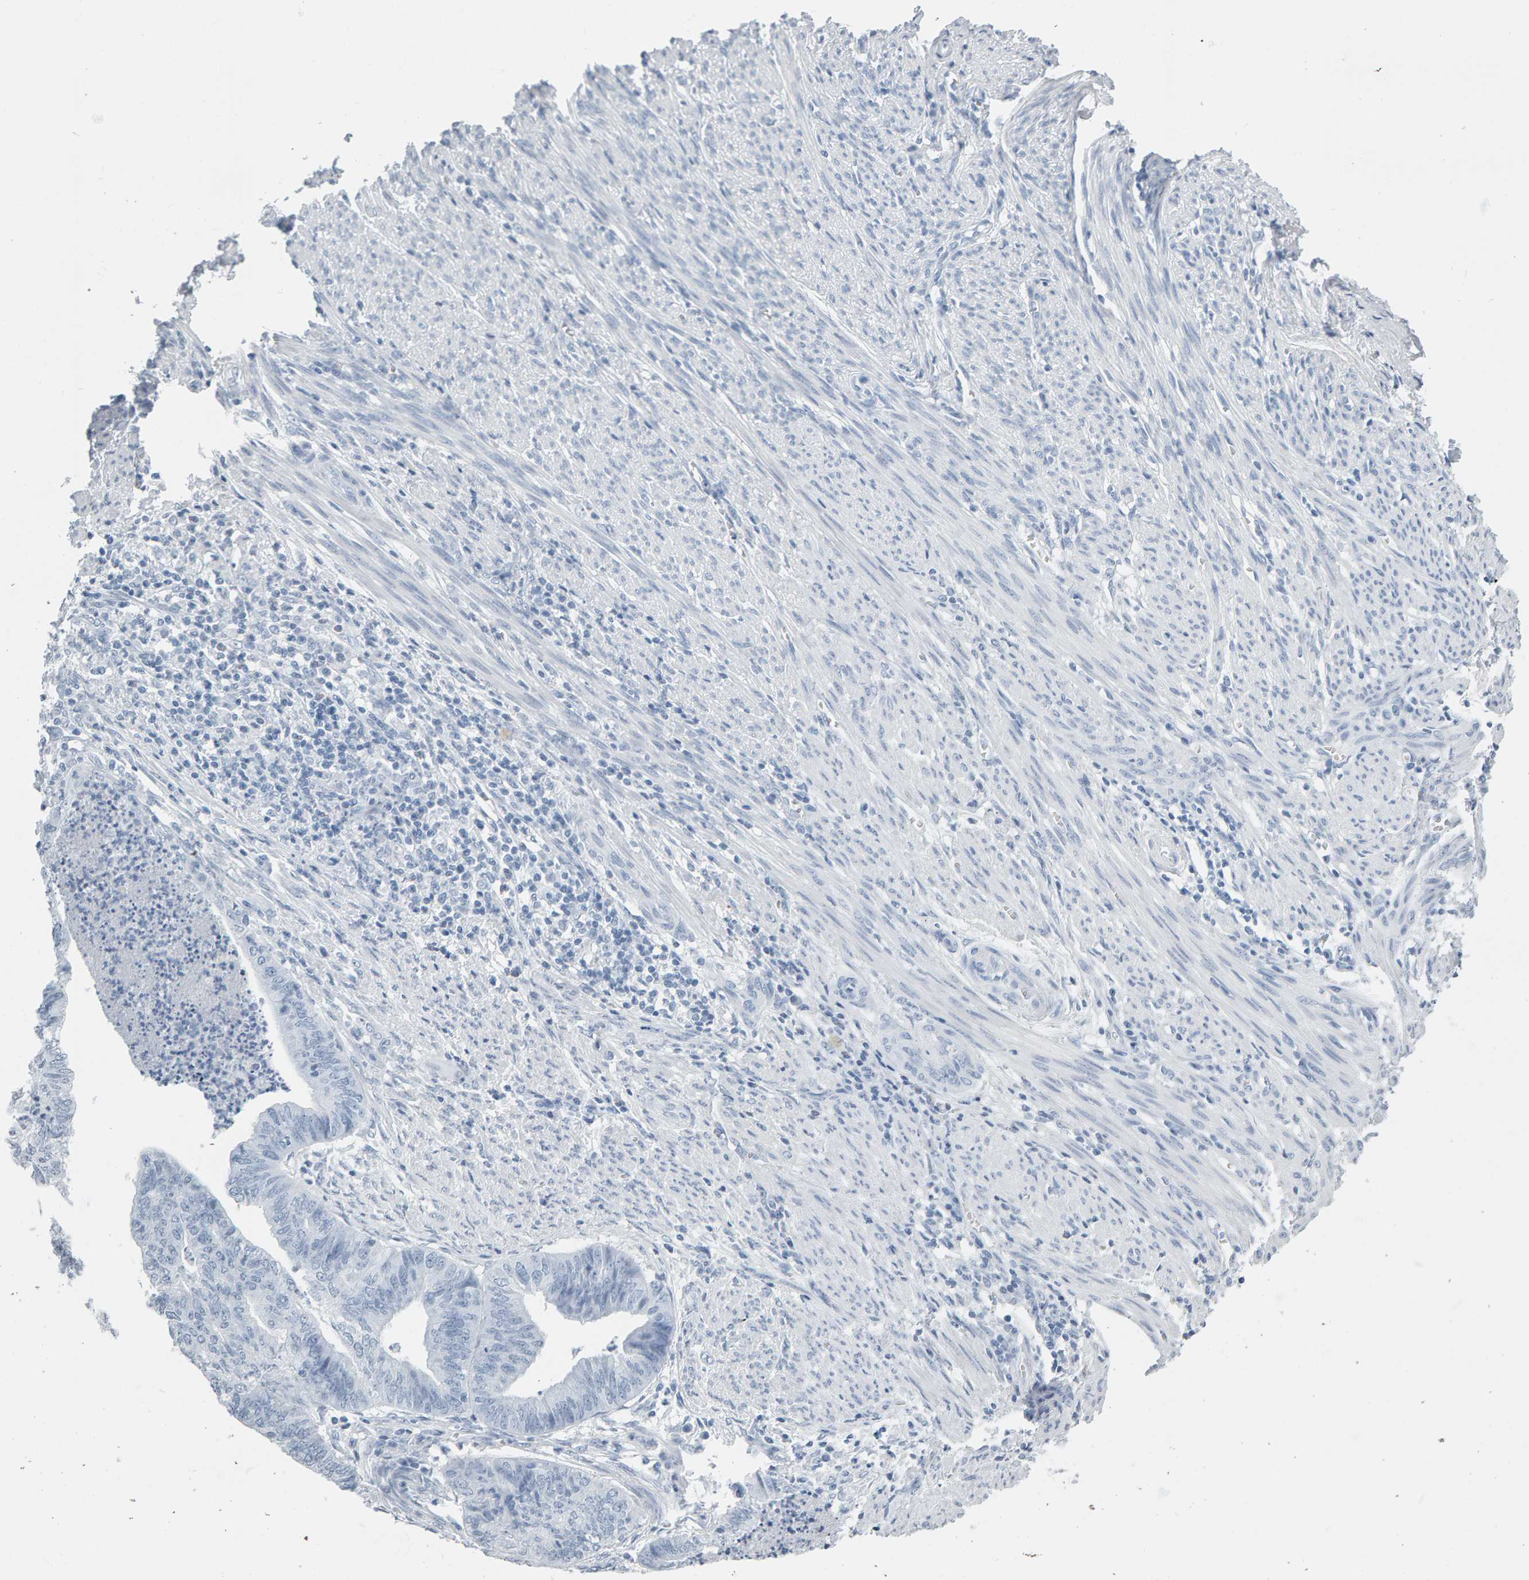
{"staining": {"intensity": "negative", "quantity": "none", "location": "none"}, "tissue": "endometrial cancer", "cell_type": "Tumor cells", "image_type": "cancer", "snomed": [{"axis": "morphology", "description": "Polyp, NOS"}, {"axis": "morphology", "description": "Adenocarcinoma, NOS"}, {"axis": "morphology", "description": "Adenoma, NOS"}, {"axis": "topography", "description": "Endometrium"}], "caption": "The image displays no staining of tumor cells in endometrial cancer. The staining is performed using DAB brown chromogen with nuclei counter-stained in using hematoxylin.", "gene": "SPACA3", "patient": {"sex": "female", "age": 79}}